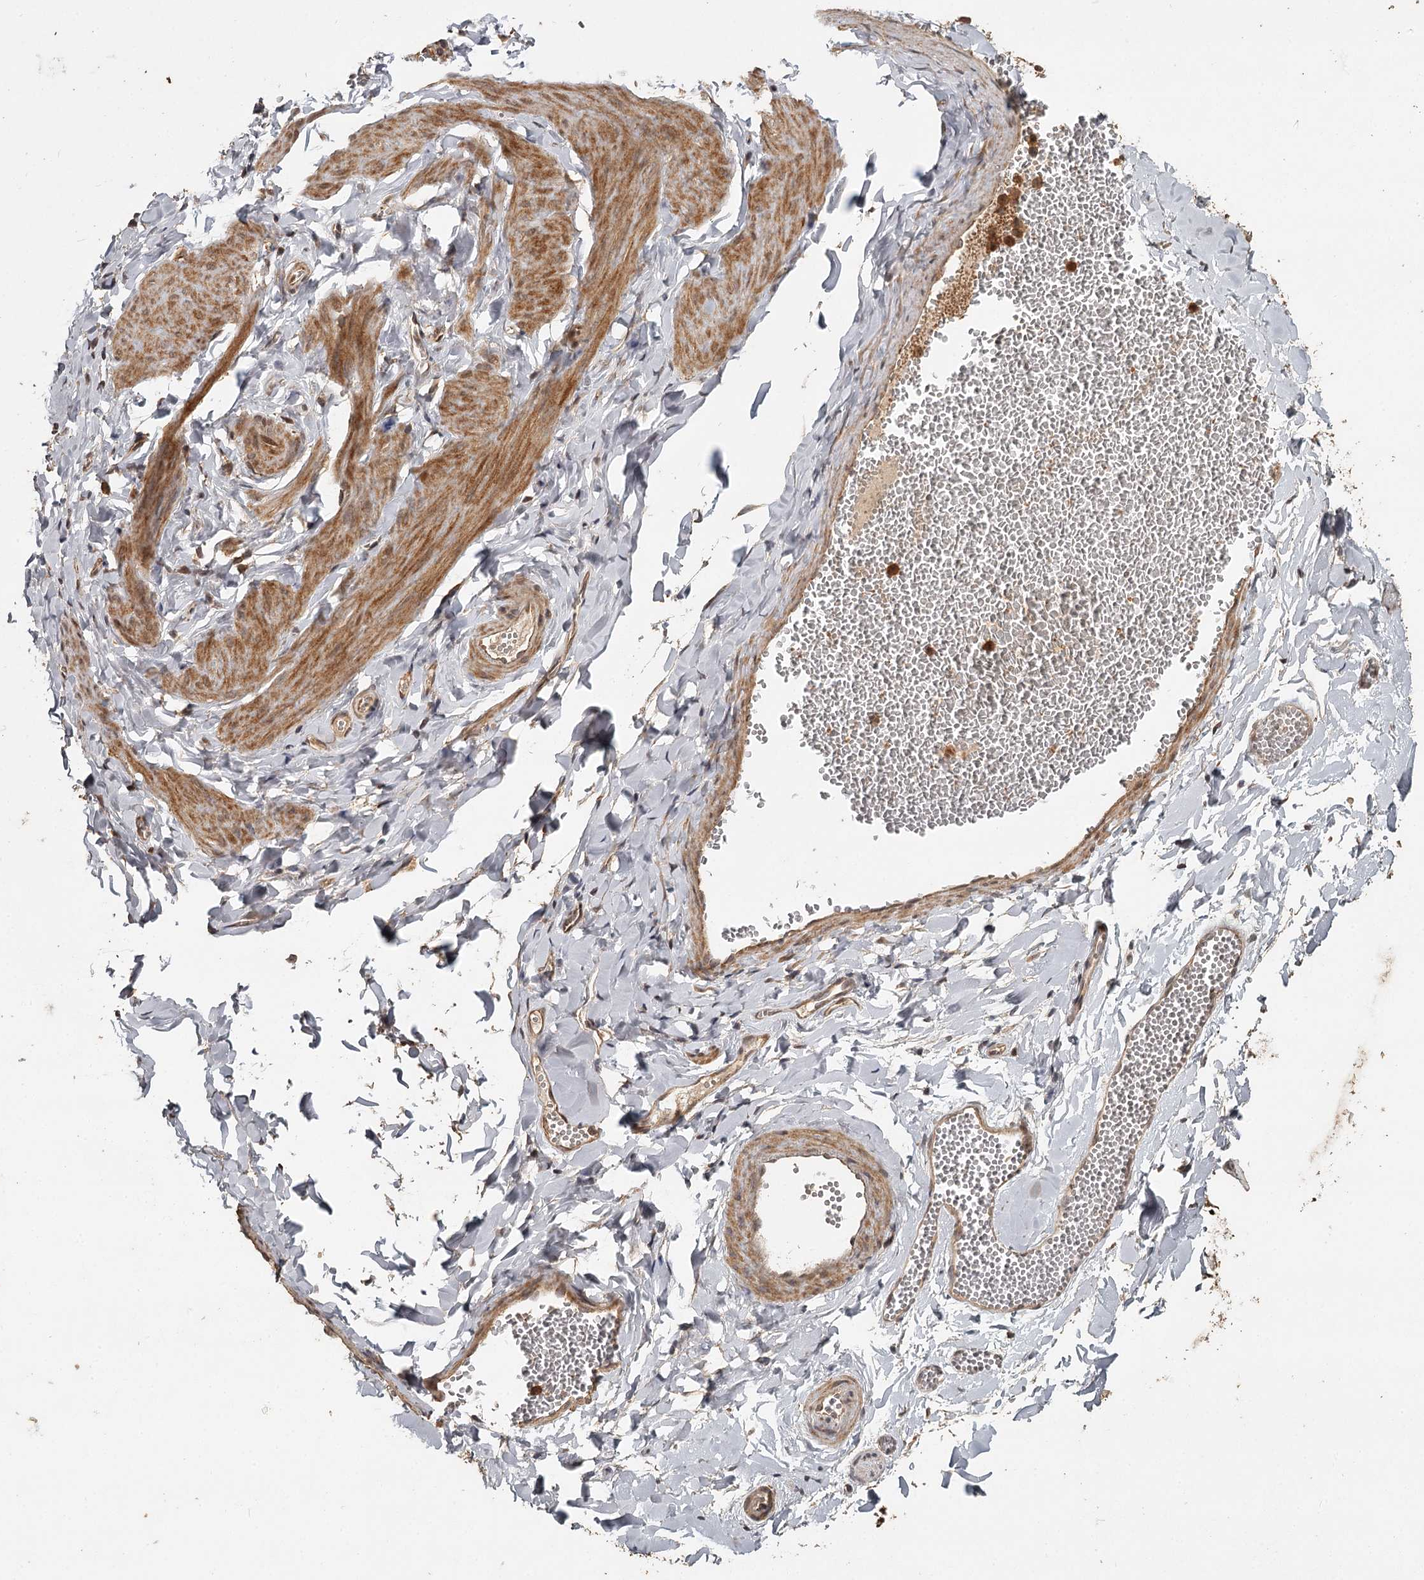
{"staining": {"intensity": "moderate", "quantity": "<25%", "location": "cytoplasmic/membranous"}, "tissue": "adipose tissue", "cell_type": "Adipocytes", "image_type": "normal", "snomed": [{"axis": "morphology", "description": "Normal tissue, NOS"}, {"axis": "topography", "description": "Gallbladder"}, {"axis": "topography", "description": "Peripheral nerve tissue"}], "caption": "An IHC photomicrograph of normal tissue is shown. Protein staining in brown labels moderate cytoplasmic/membranous positivity in adipose tissue within adipocytes. Nuclei are stained in blue.", "gene": "FAXC", "patient": {"sex": "male", "age": 38}}